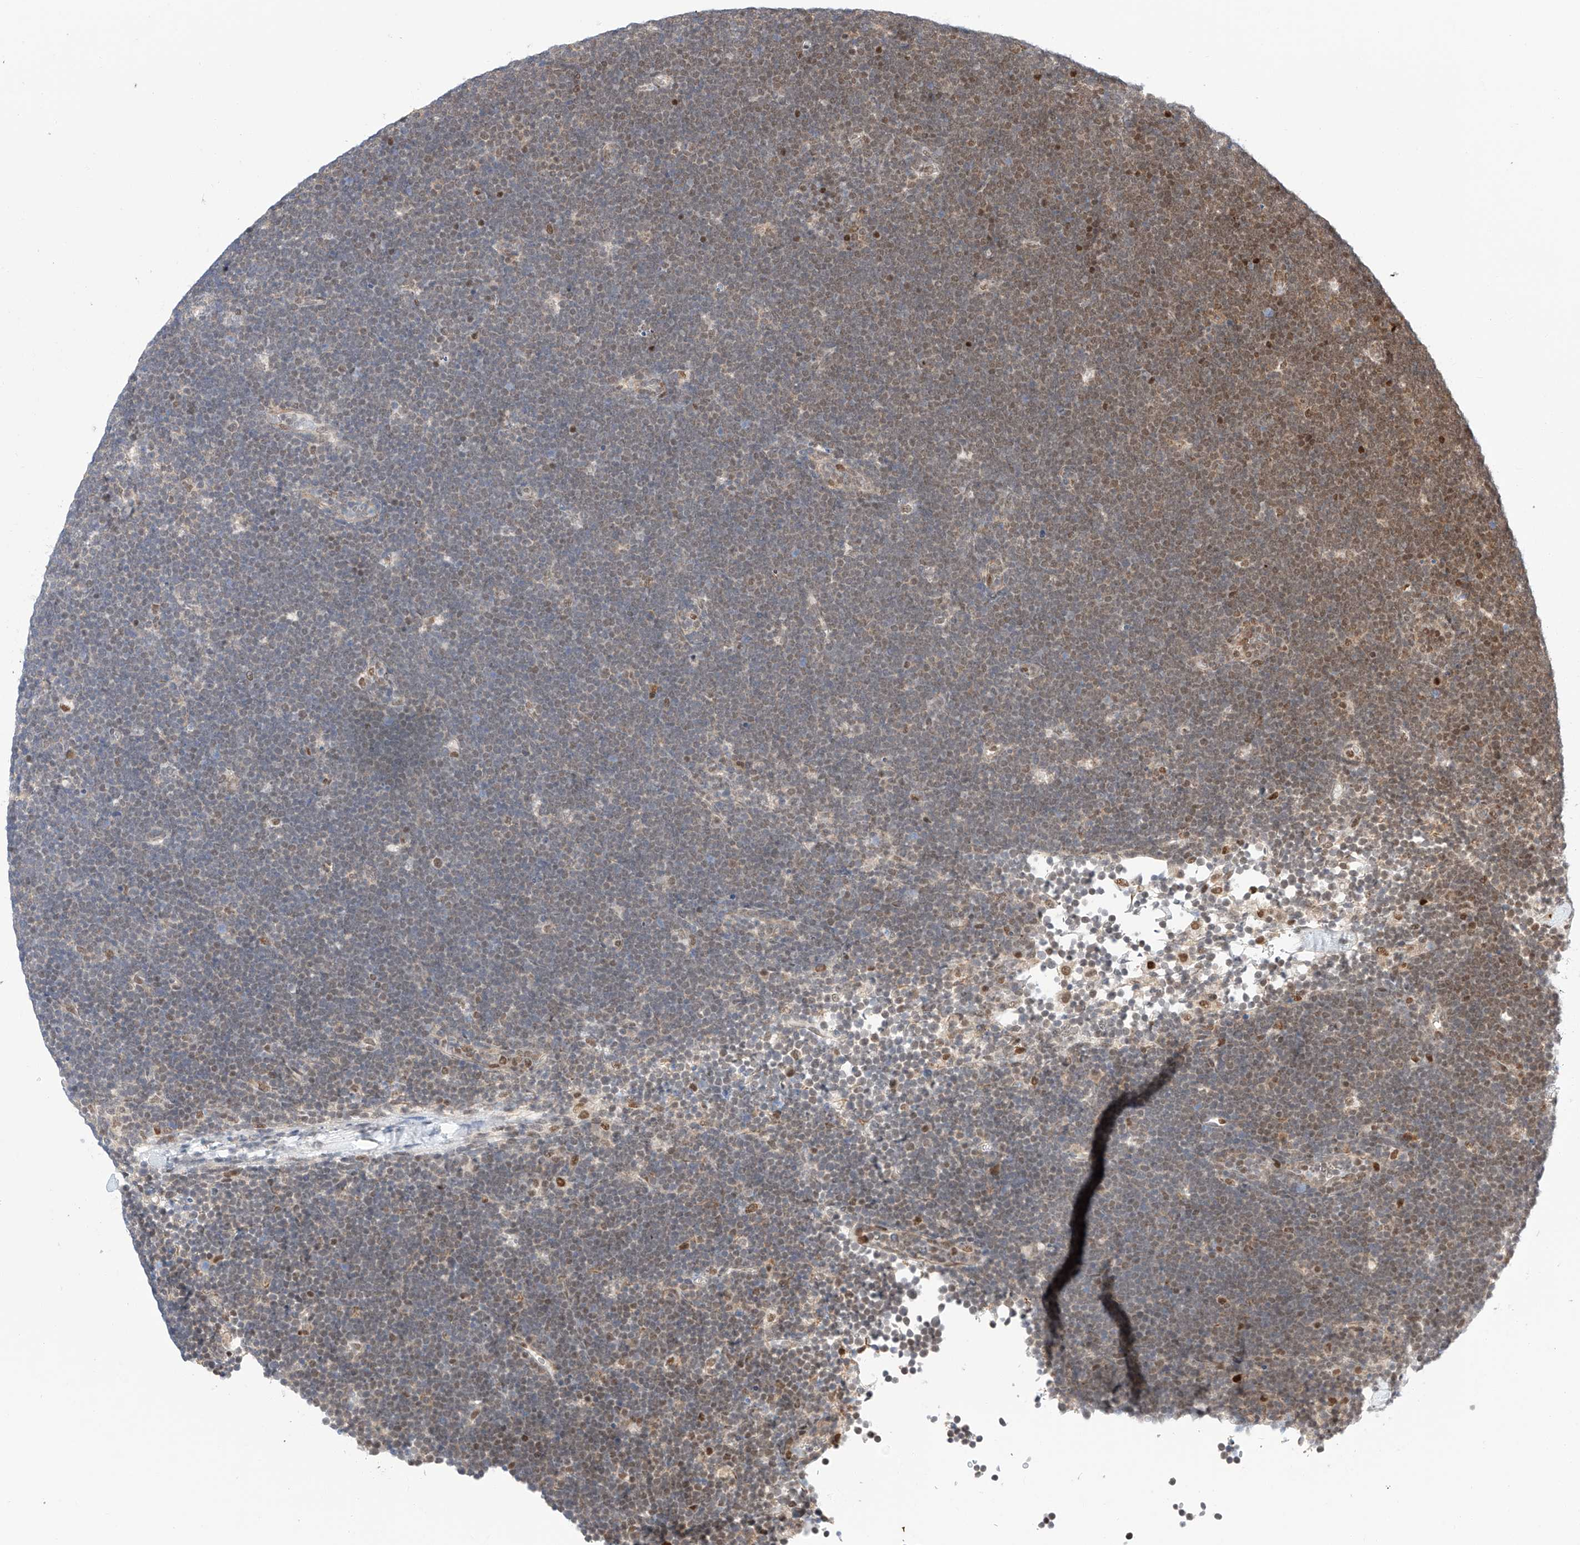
{"staining": {"intensity": "moderate", "quantity": "<25%", "location": "cytoplasmic/membranous,nuclear"}, "tissue": "lymphoma", "cell_type": "Tumor cells", "image_type": "cancer", "snomed": [{"axis": "morphology", "description": "Malignant lymphoma, non-Hodgkin's type, High grade"}, {"axis": "topography", "description": "Lymph node"}], "caption": "Brown immunohistochemical staining in human high-grade malignant lymphoma, non-Hodgkin's type demonstrates moderate cytoplasmic/membranous and nuclear staining in approximately <25% of tumor cells.", "gene": "HDAC9", "patient": {"sex": "male", "age": 13}}